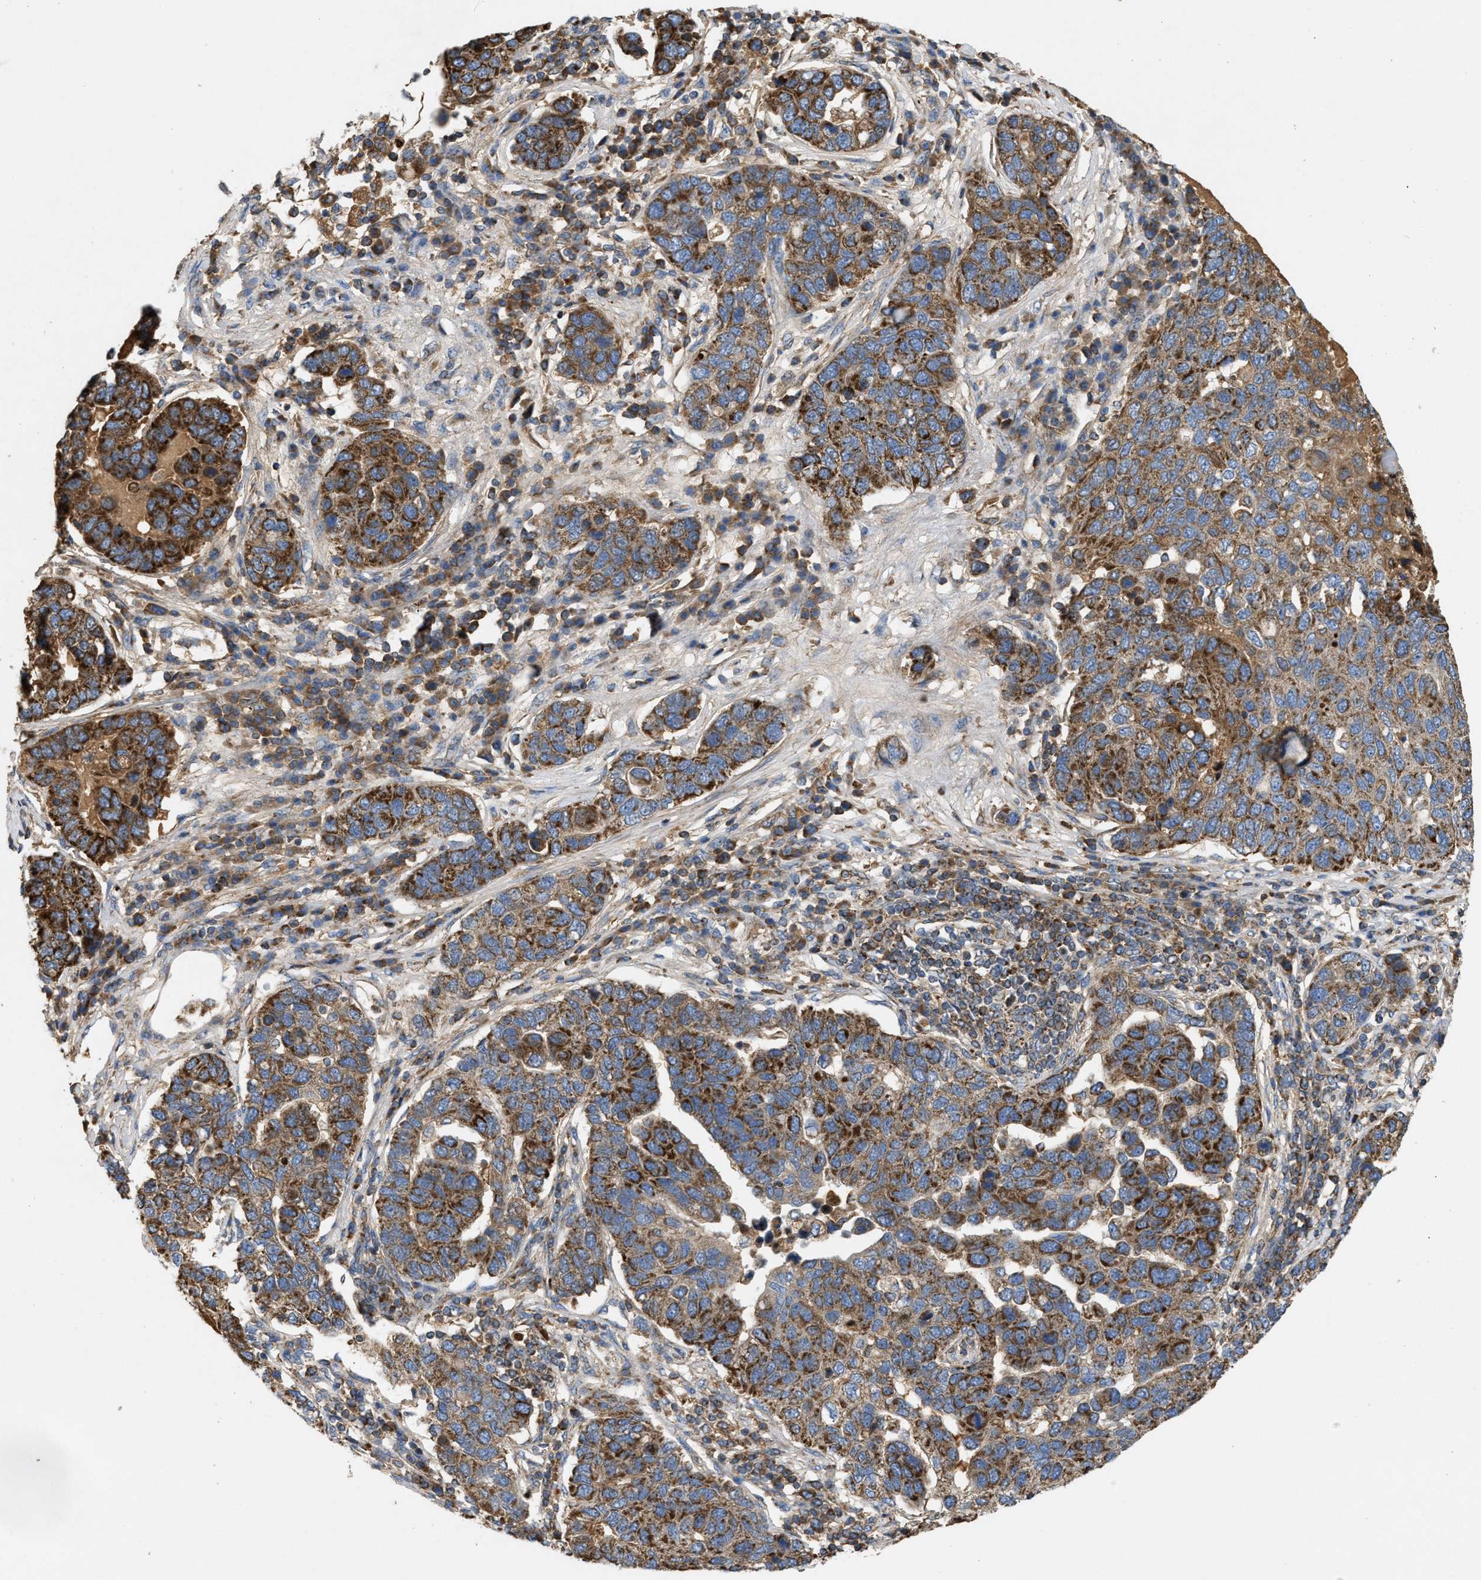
{"staining": {"intensity": "strong", "quantity": ">75%", "location": "cytoplasmic/membranous"}, "tissue": "pancreatic cancer", "cell_type": "Tumor cells", "image_type": "cancer", "snomed": [{"axis": "morphology", "description": "Adenocarcinoma, NOS"}, {"axis": "topography", "description": "Pancreas"}], "caption": "Protein expression by IHC displays strong cytoplasmic/membranous staining in approximately >75% of tumor cells in adenocarcinoma (pancreatic).", "gene": "TACO1", "patient": {"sex": "female", "age": 61}}